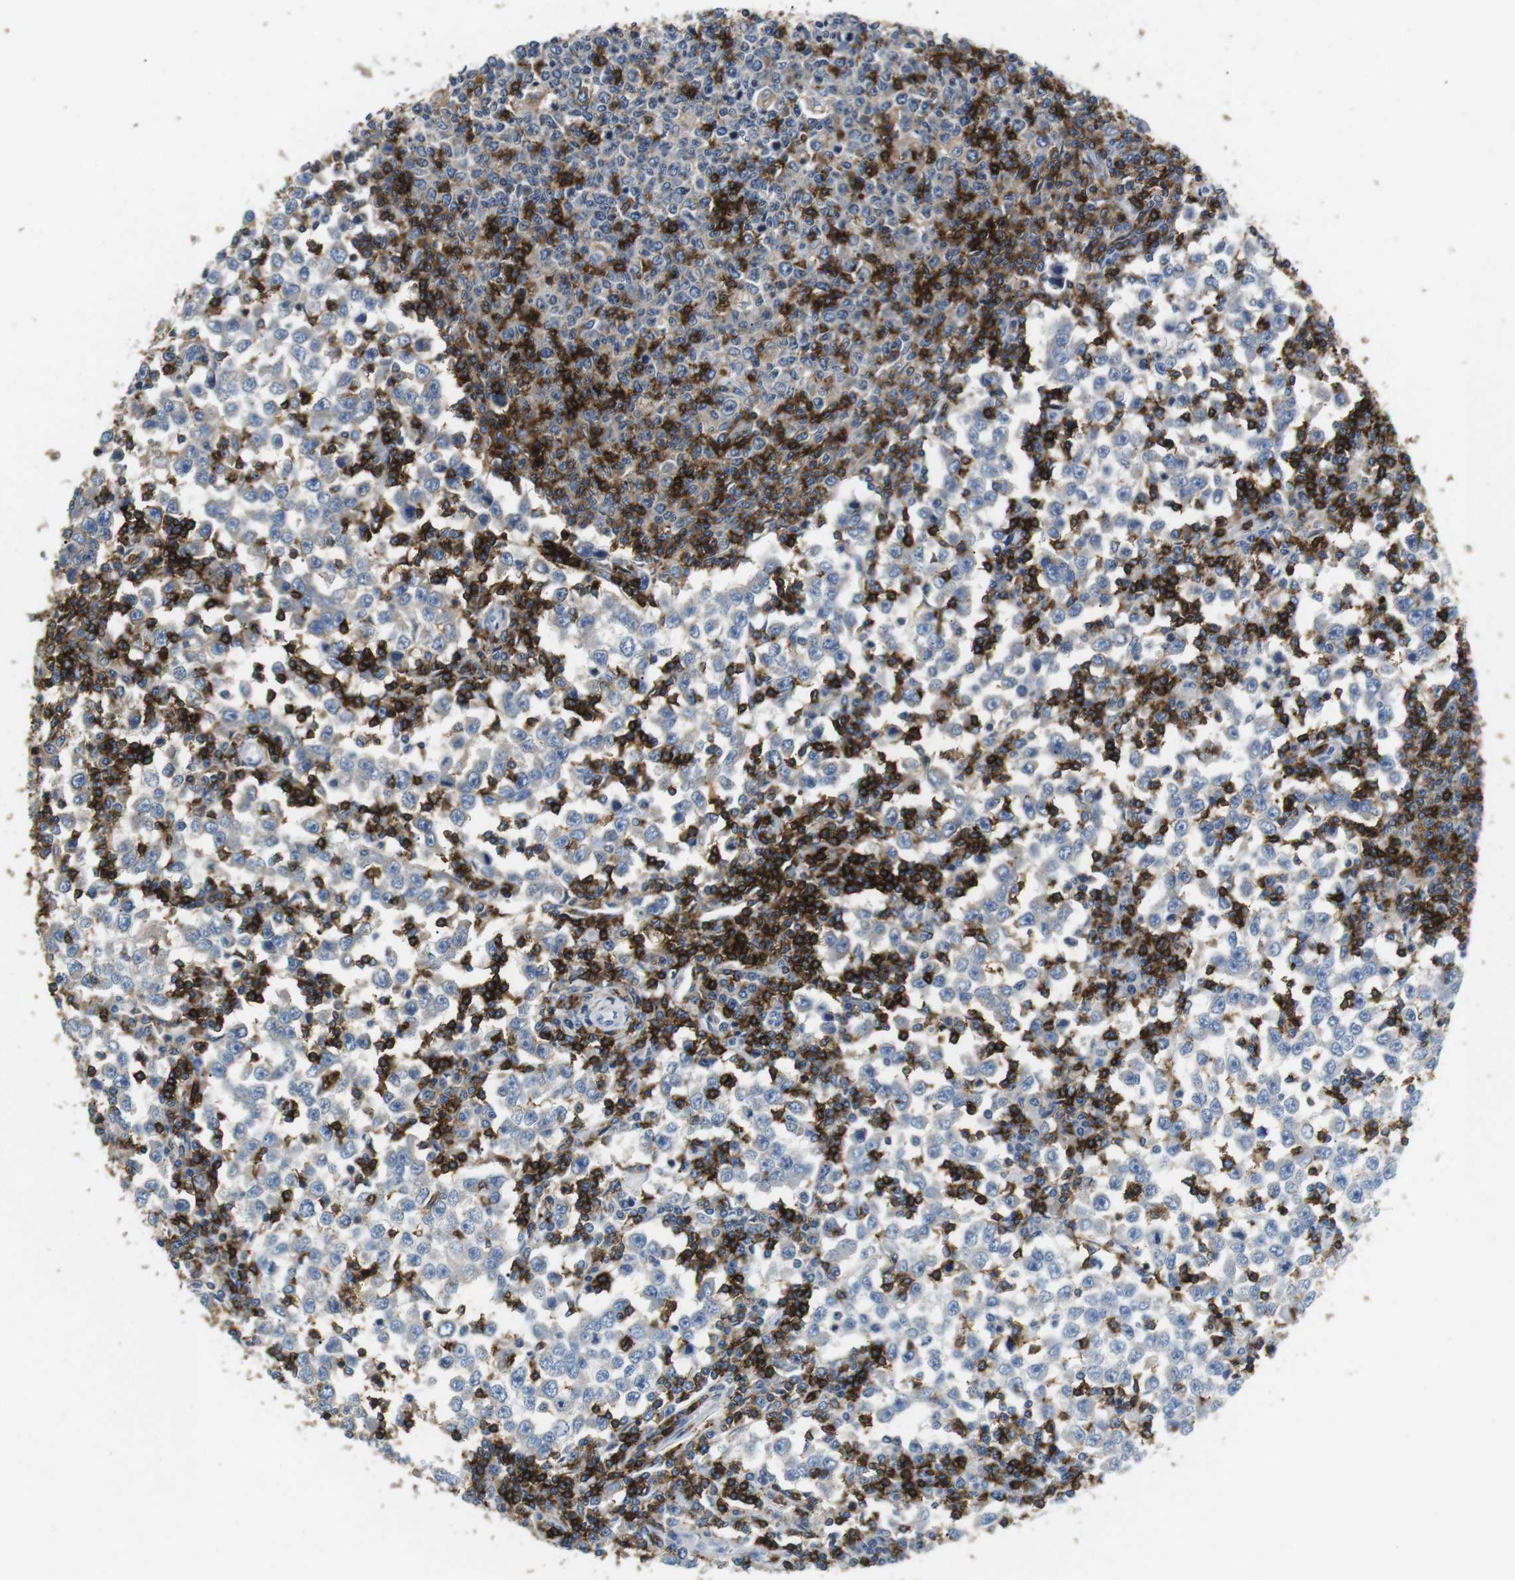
{"staining": {"intensity": "negative", "quantity": "none", "location": "none"}, "tissue": "testis cancer", "cell_type": "Tumor cells", "image_type": "cancer", "snomed": [{"axis": "morphology", "description": "Seminoma, NOS"}, {"axis": "topography", "description": "Testis"}], "caption": "DAB (3,3'-diaminobenzidine) immunohistochemical staining of testis cancer reveals no significant staining in tumor cells.", "gene": "CD6", "patient": {"sex": "male", "age": 65}}